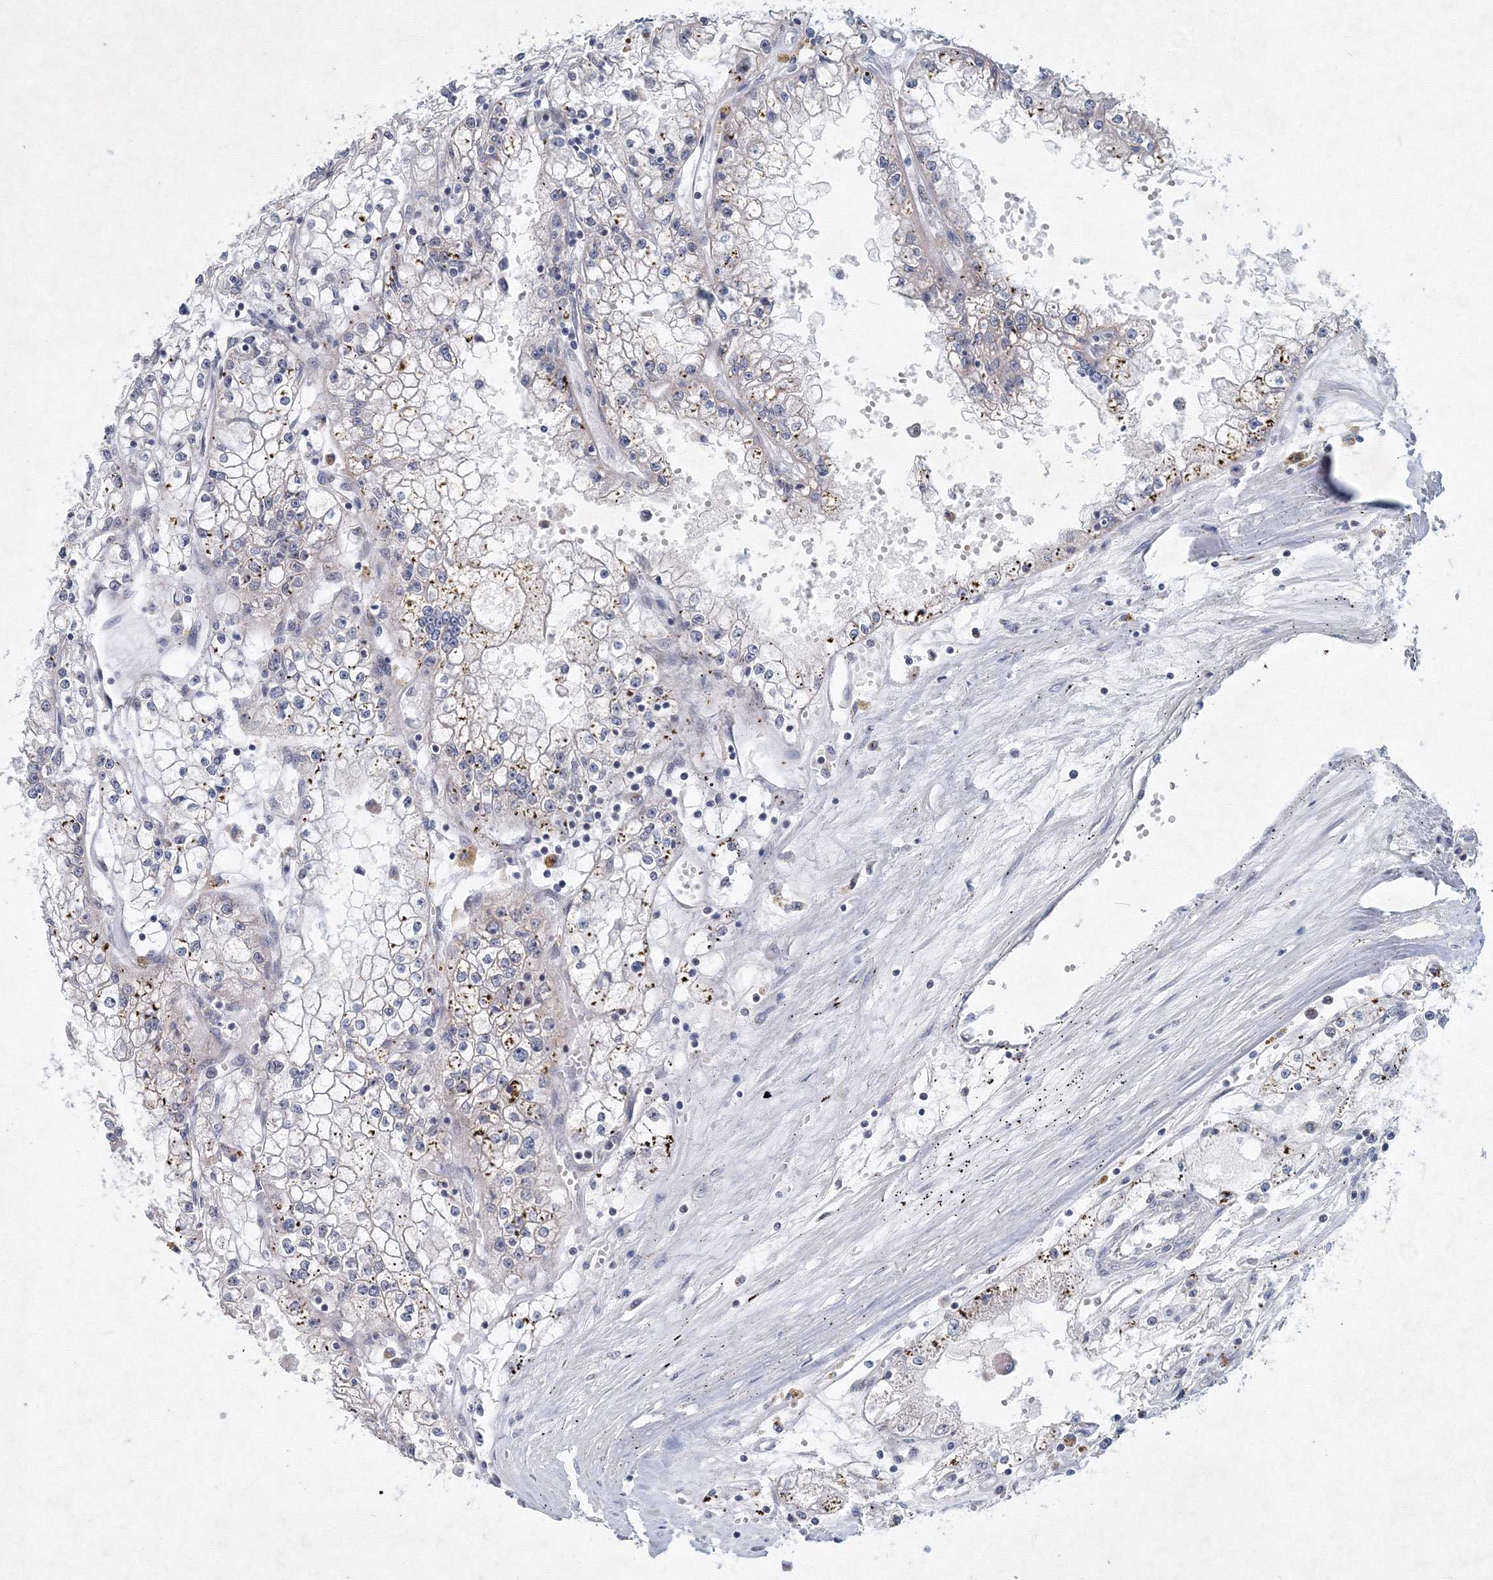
{"staining": {"intensity": "negative", "quantity": "none", "location": "none"}, "tissue": "renal cancer", "cell_type": "Tumor cells", "image_type": "cancer", "snomed": [{"axis": "morphology", "description": "Adenocarcinoma, NOS"}, {"axis": "topography", "description": "Kidney"}], "caption": "Tumor cells show no significant protein positivity in renal cancer (adenocarcinoma). (DAB immunohistochemistry (IHC) with hematoxylin counter stain).", "gene": "SF3B6", "patient": {"sex": "male", "age": 56}}